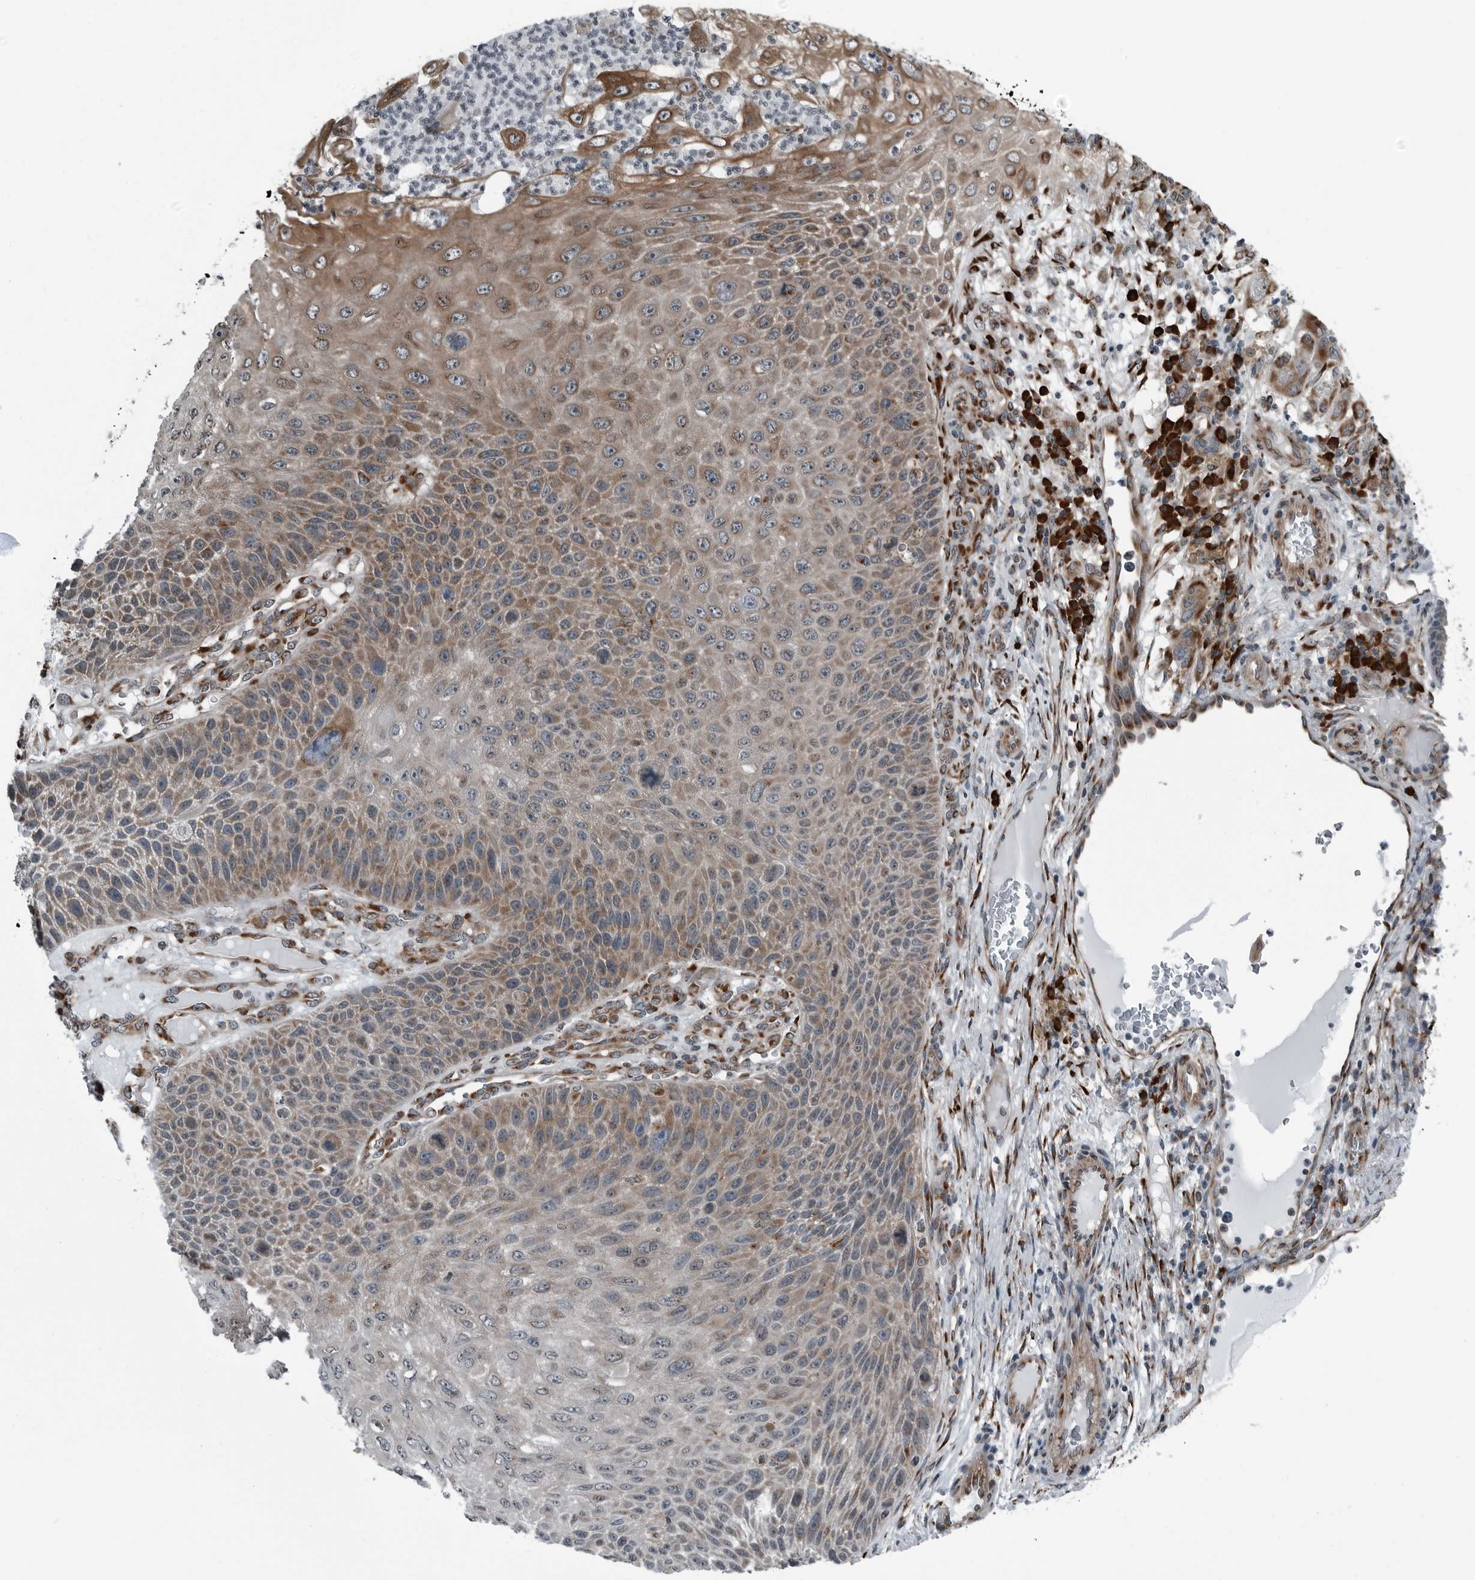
{"staining": {"intensity": "moderate", "quantity": ">75%", "location": "cytoplasmic/membranous"}, "tissue": "skin cancer", "cell_type": "Tumor cells", "image_type": "cancer", "snomed": [{"axis": "morphology", "description": "Squamous cell carcinoma, NOS"}, {"axis": "topography", "description": "Skin"}], "caption": "IHC image of human skin squamous cell carcinoma stained for a protein (brown), which shows medium levels of moderate cytoplasmic/membranous expression in about >75% of tumor cells.", "gene": "CEP85", "patient": {"sex": "female", "age": 88}}